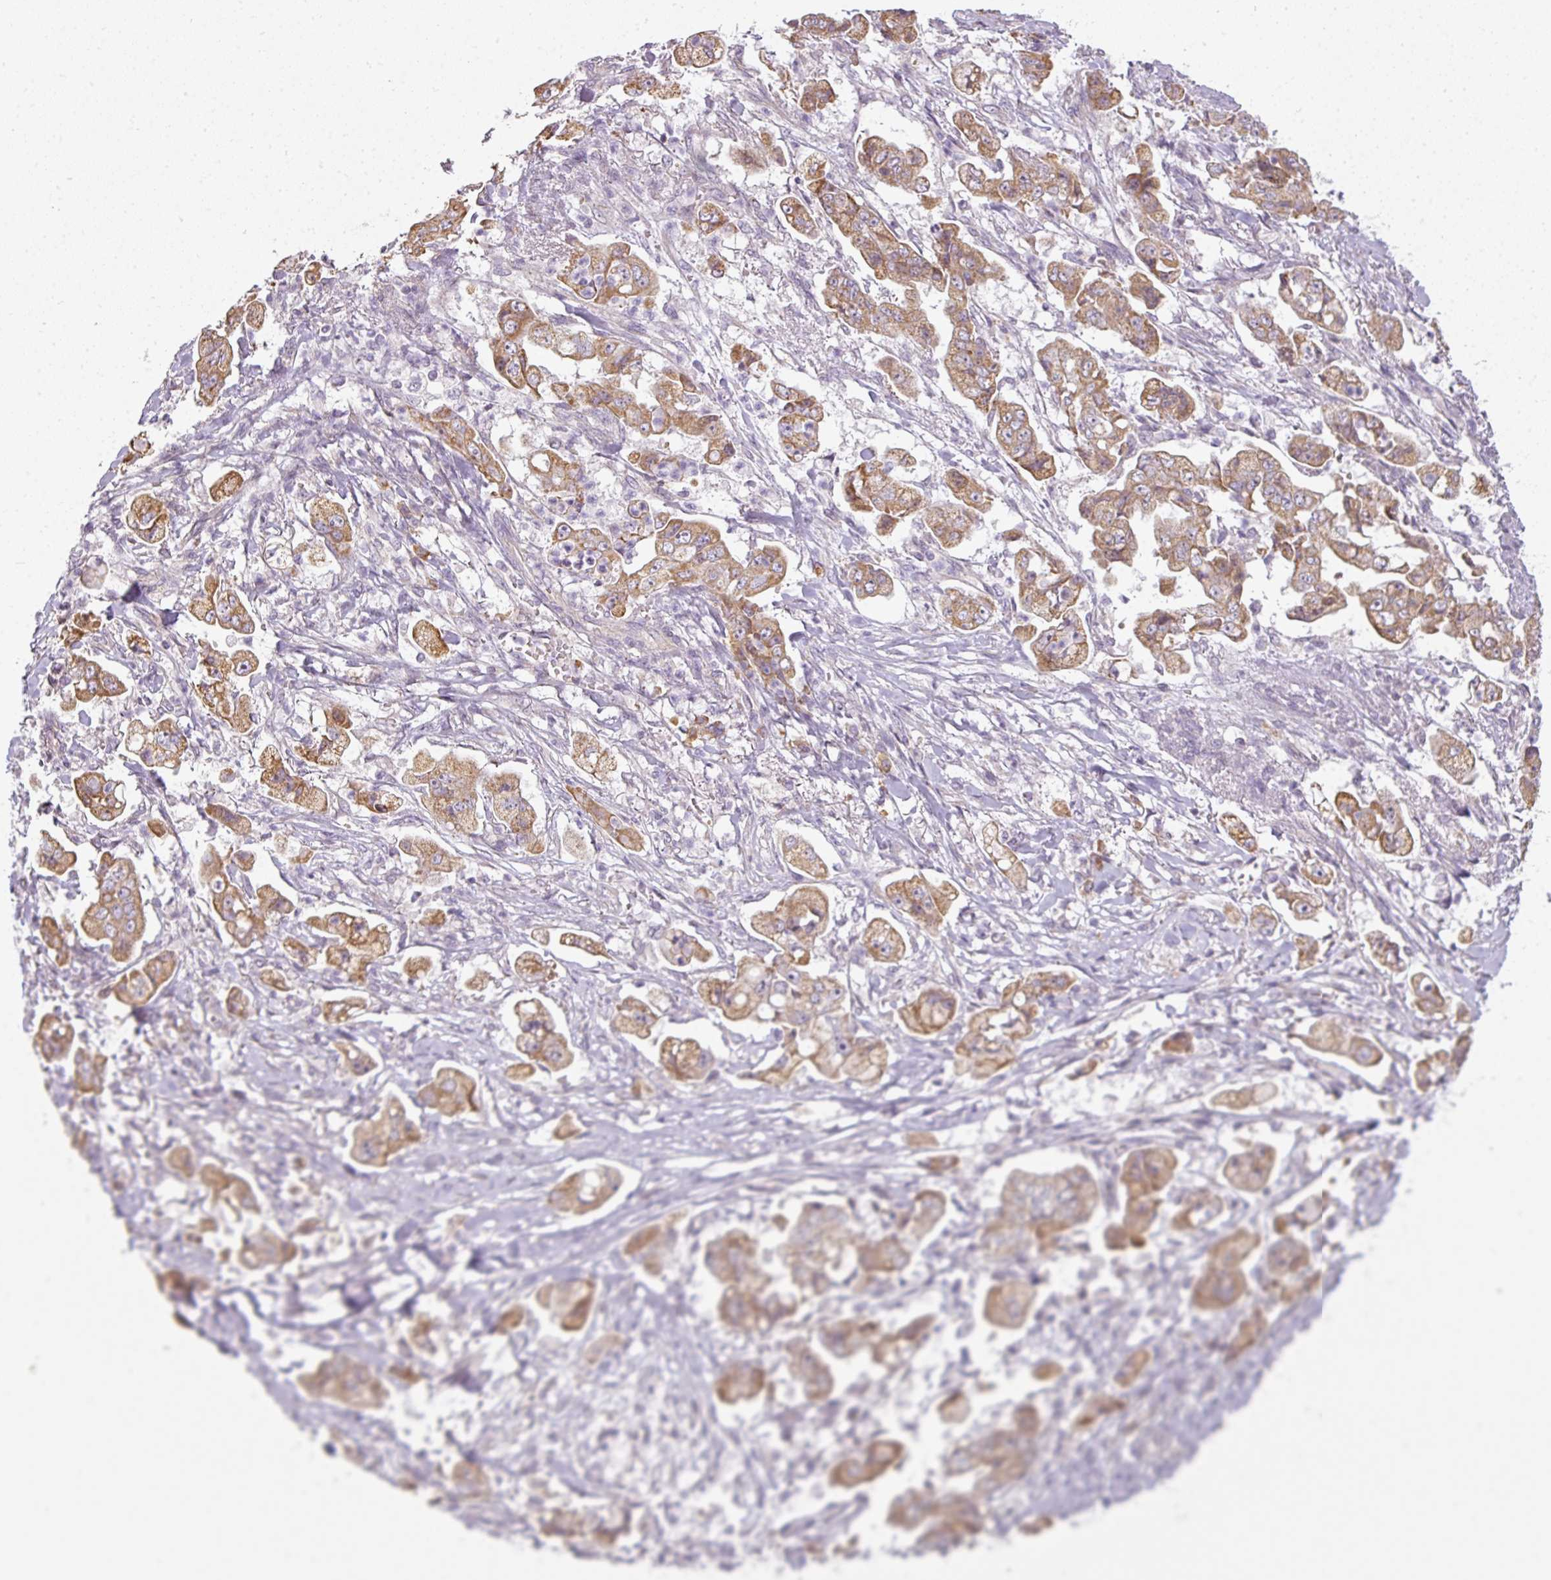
{"staining": {"intensity": "moderate", "quantity": ">75%", "location": "cytoplasmic/membranous"}, "tissue": "stomach cancer", "cell_type": "Tumor cells", "image_type": "cancer", "snomed": [{"axis": "morphology", "description": "Adenocarcinoma, NOS"}, {"axis": "topography", "description": "Stomach"}], "caption": "Stomach adenocarcinoma stained with immunohistochemistry displays moderate cytoplasmic/membranous expression in approximately >75% of tumor cells. The staining was performed using DAB (3,3'-diaminobenzidine), with brown indicating positive protein expression. Nuclei are stained blue with hematoxylin.", "gene": "LY75", "patient": {"sex": "male", "age": 62}}